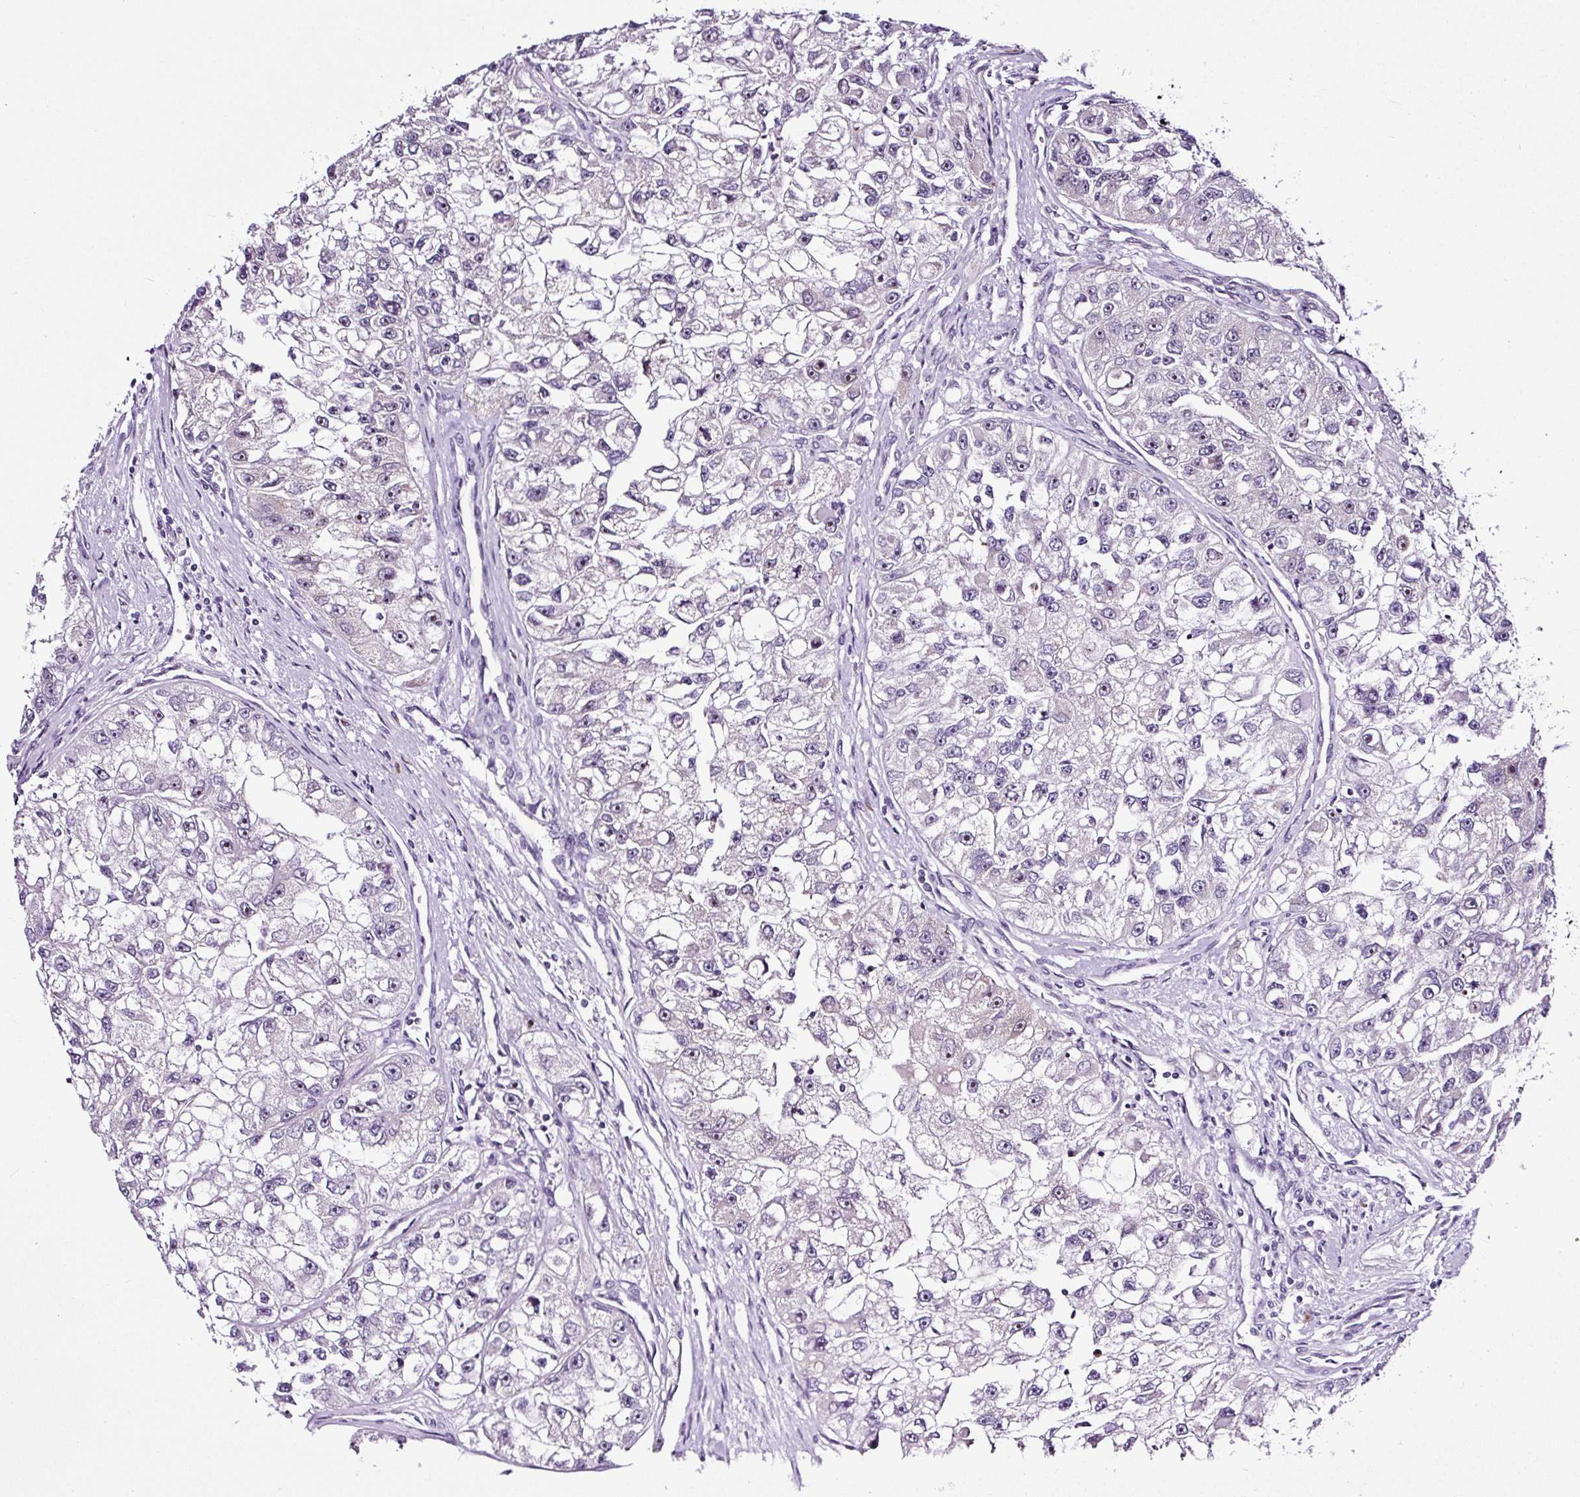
{"staining": {"intensity": "negative", "quantity": "none", "location": "none"}, "tissue": "renal cancer", "cell_type": "Tumor cells", "image_type": "cancer", "snomed": [{"axis": "morphology", "description": "Adenocarcinoma, NOS"}, {"axis": "topography", "description": "Kidney"}], "caption": "An immunohistochemistry image of adenocarcinoma (renal) is shown. There is no staining in tumor cells of adenocarcinoma (renal).", "gene": "NOM1", "patient": {"sex": "male", "age": 63}}